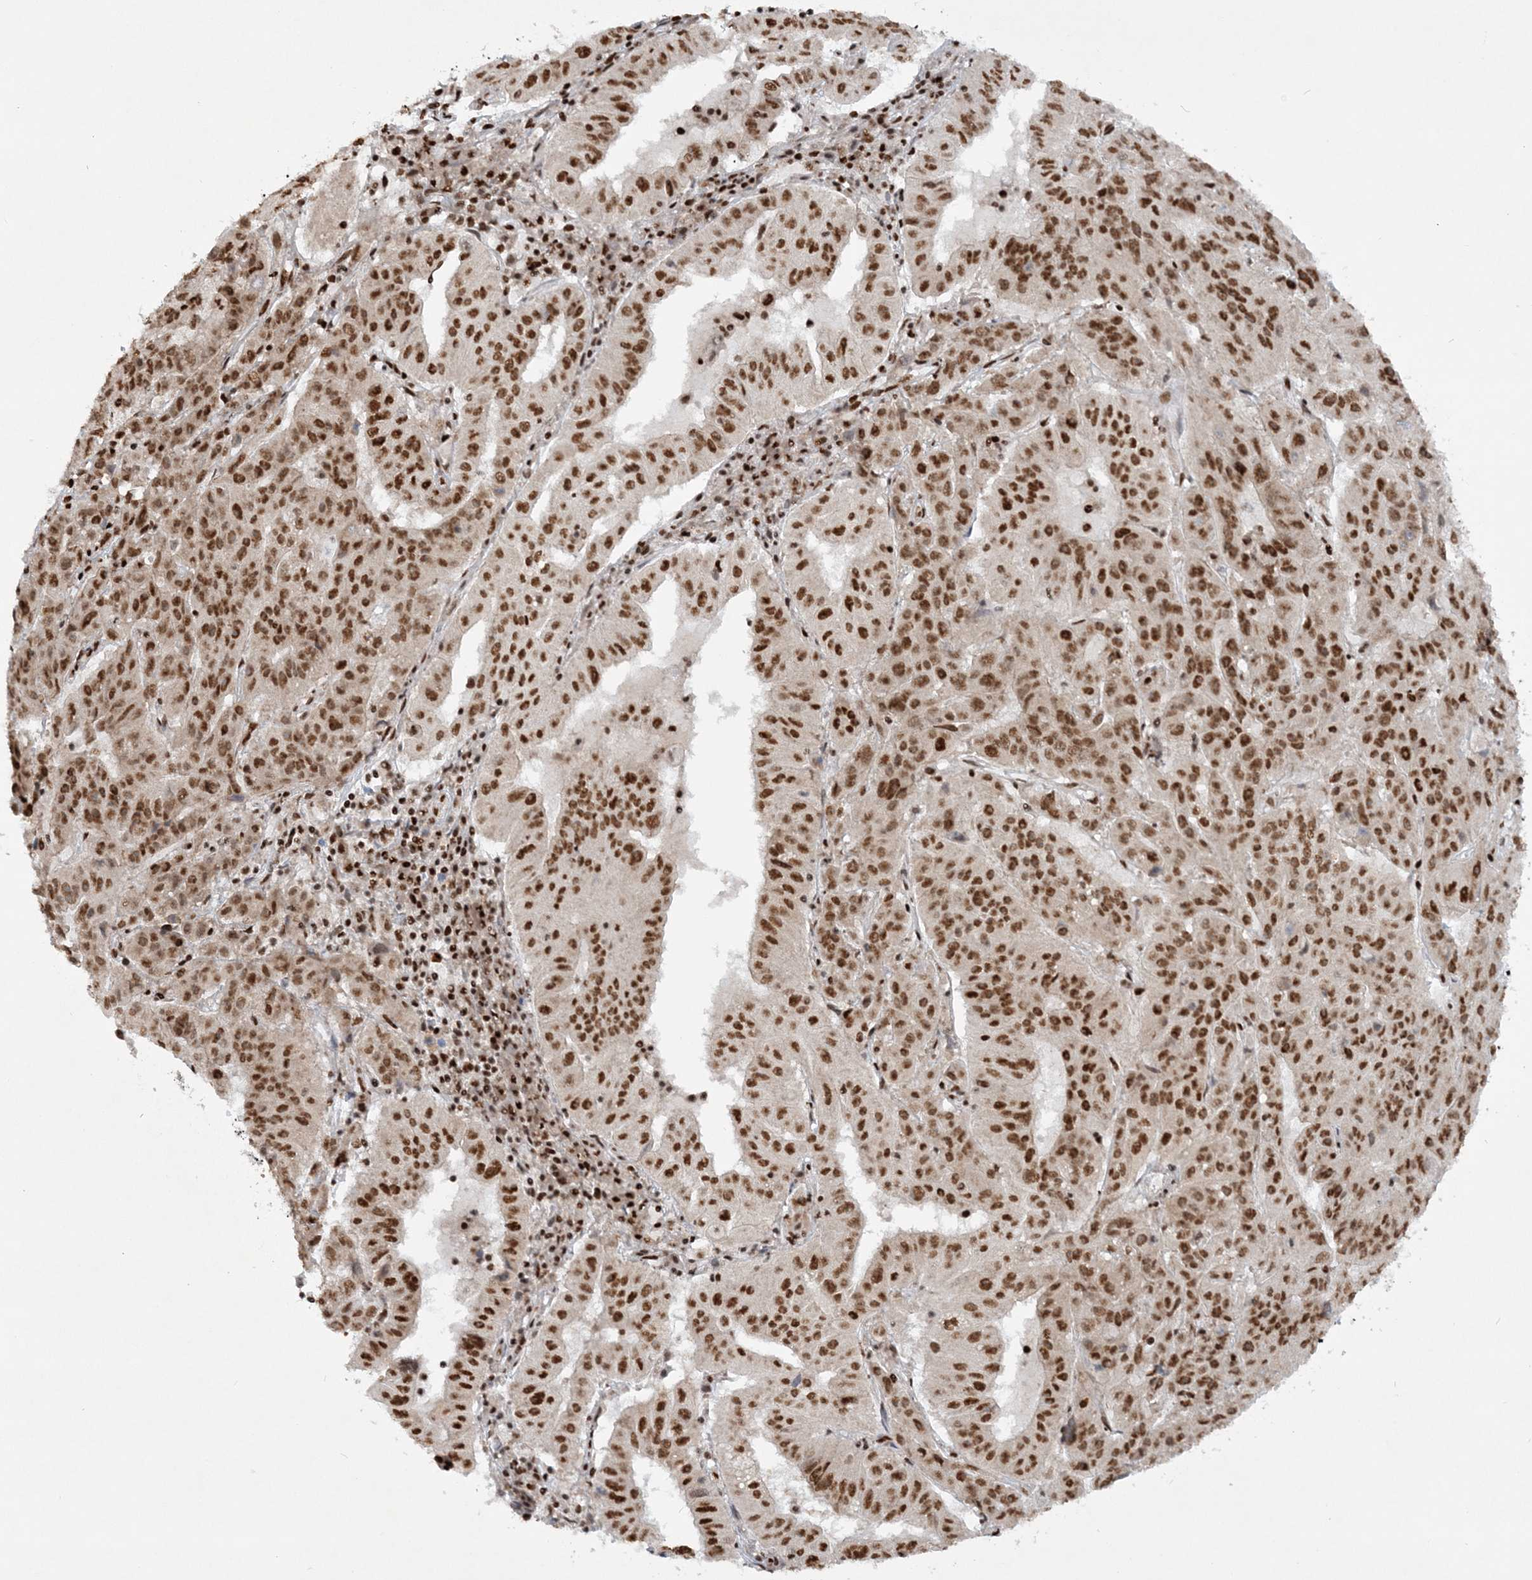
{"staining": {"intensity": "strong", "quantity": ">75%", "location": "nuclear"}, "tissue": "pancreatic cancer", "cell_type": "Tumor cells", "image_type": "cancer", "snomed": [{"axis": "morphology", "description": "Adenocarcinoma, NOS"}, {"axis": "topography", "description": "Pancreas"}], "caption": "Pancreatic cancer stained with a brown dye displays strong nuclear positive expression in about >75% of tumor cells.", "gene": "DELE1", "patient": {"sex": "male", "age": 63}}